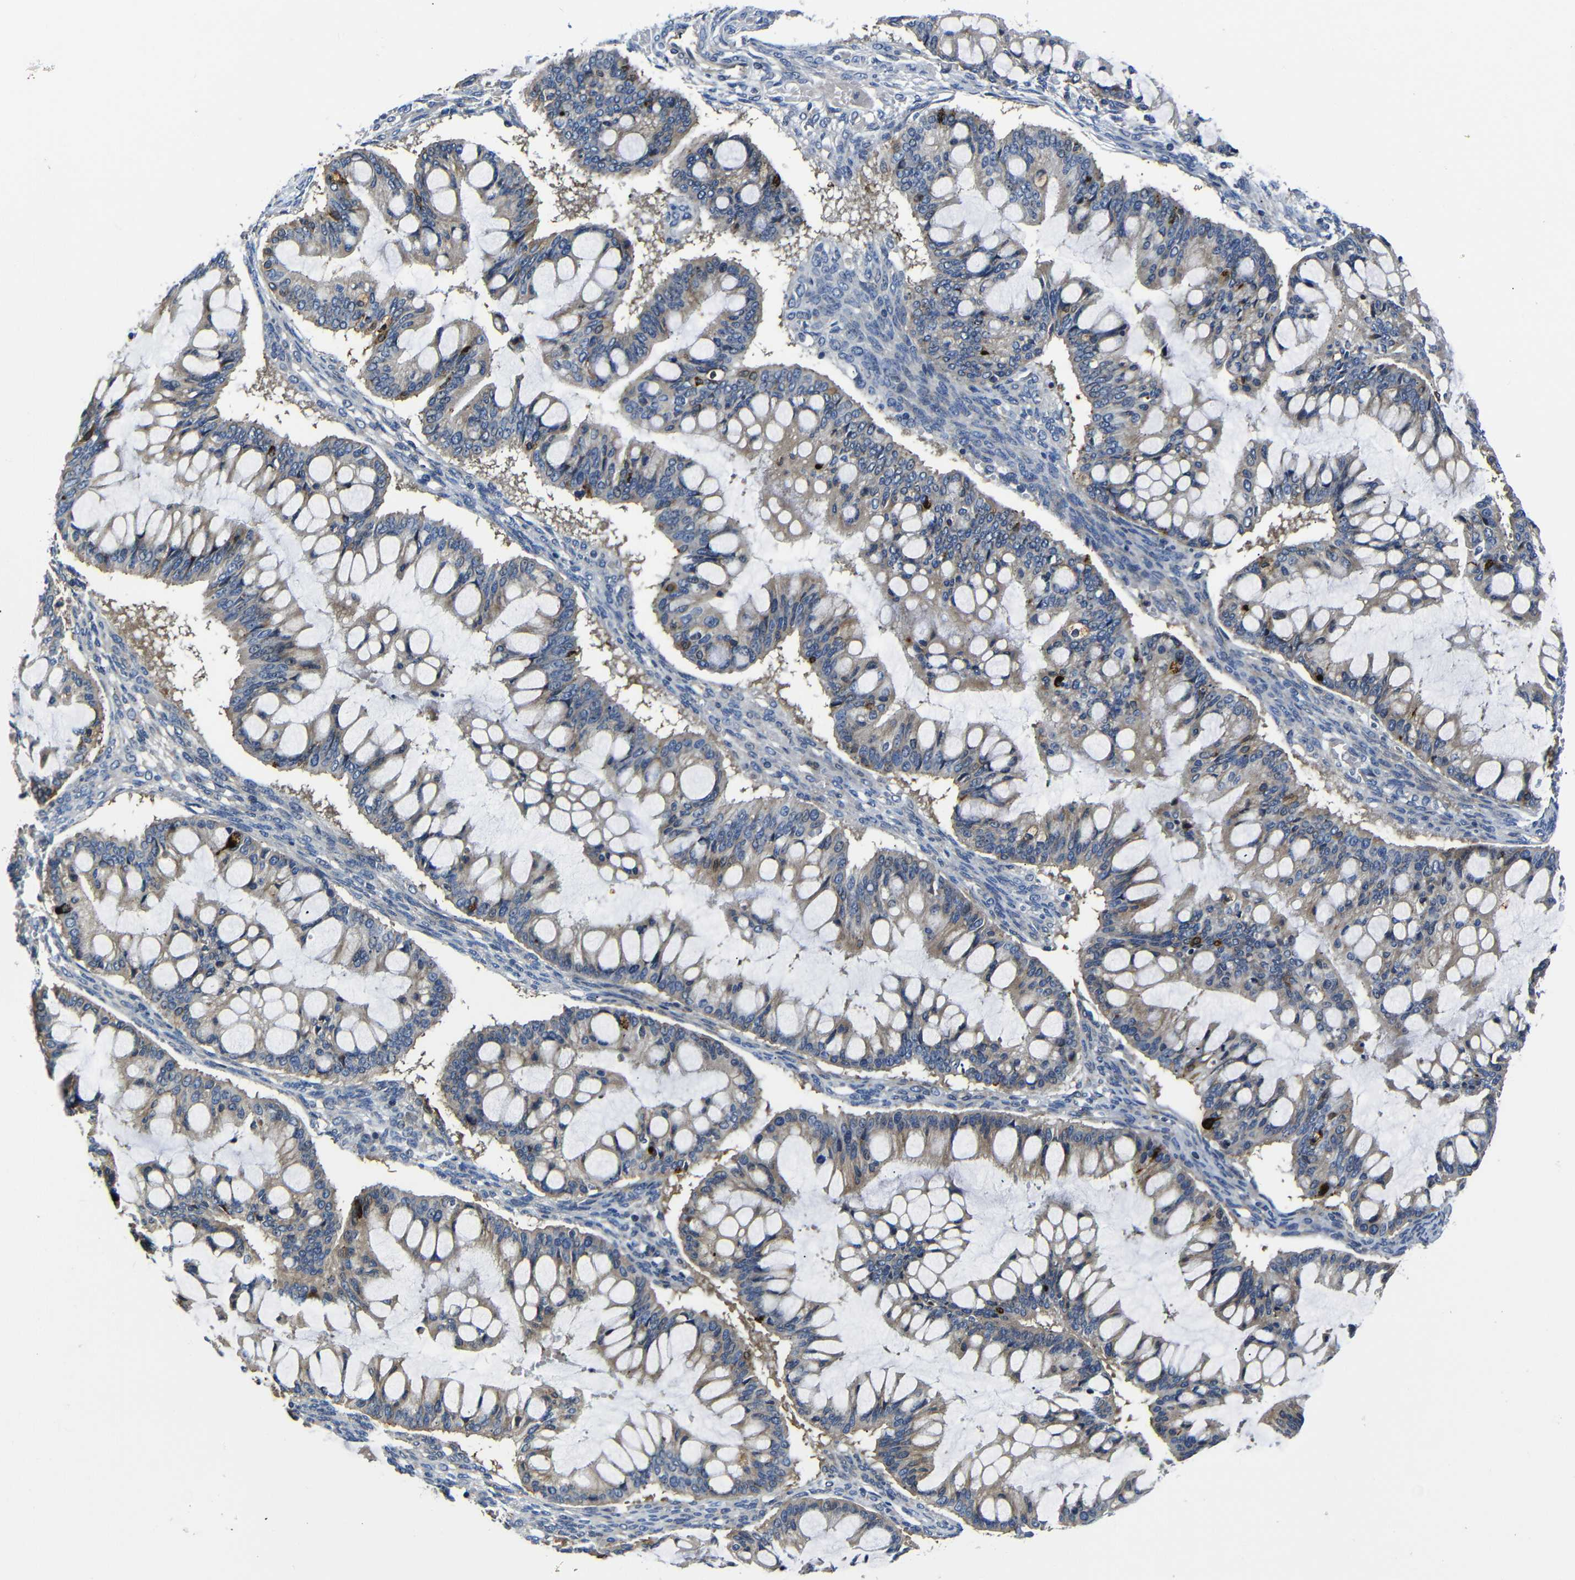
{"staining": {"intensity": "weak", "quantity": ">75%", "location": "cytoplasmic/membranous"}, "tissue": "ovarian cancer", "cell_type": "Tumor cells", "image_type": "cancer", "snomed": [{"axis": "morphology", "description": "Cystadenocarcinoma, mucinous, NOS"}, {"axis": "topography", "description": "Ovary"}], "caption": "A brown stain labels weak cytoplasmic/membranous expression of a protein in ovarian mucinous cystadenocarcinoma tumor cells.", "gene": "AFDN", "patient": {"sex": "female", "age": 73}}